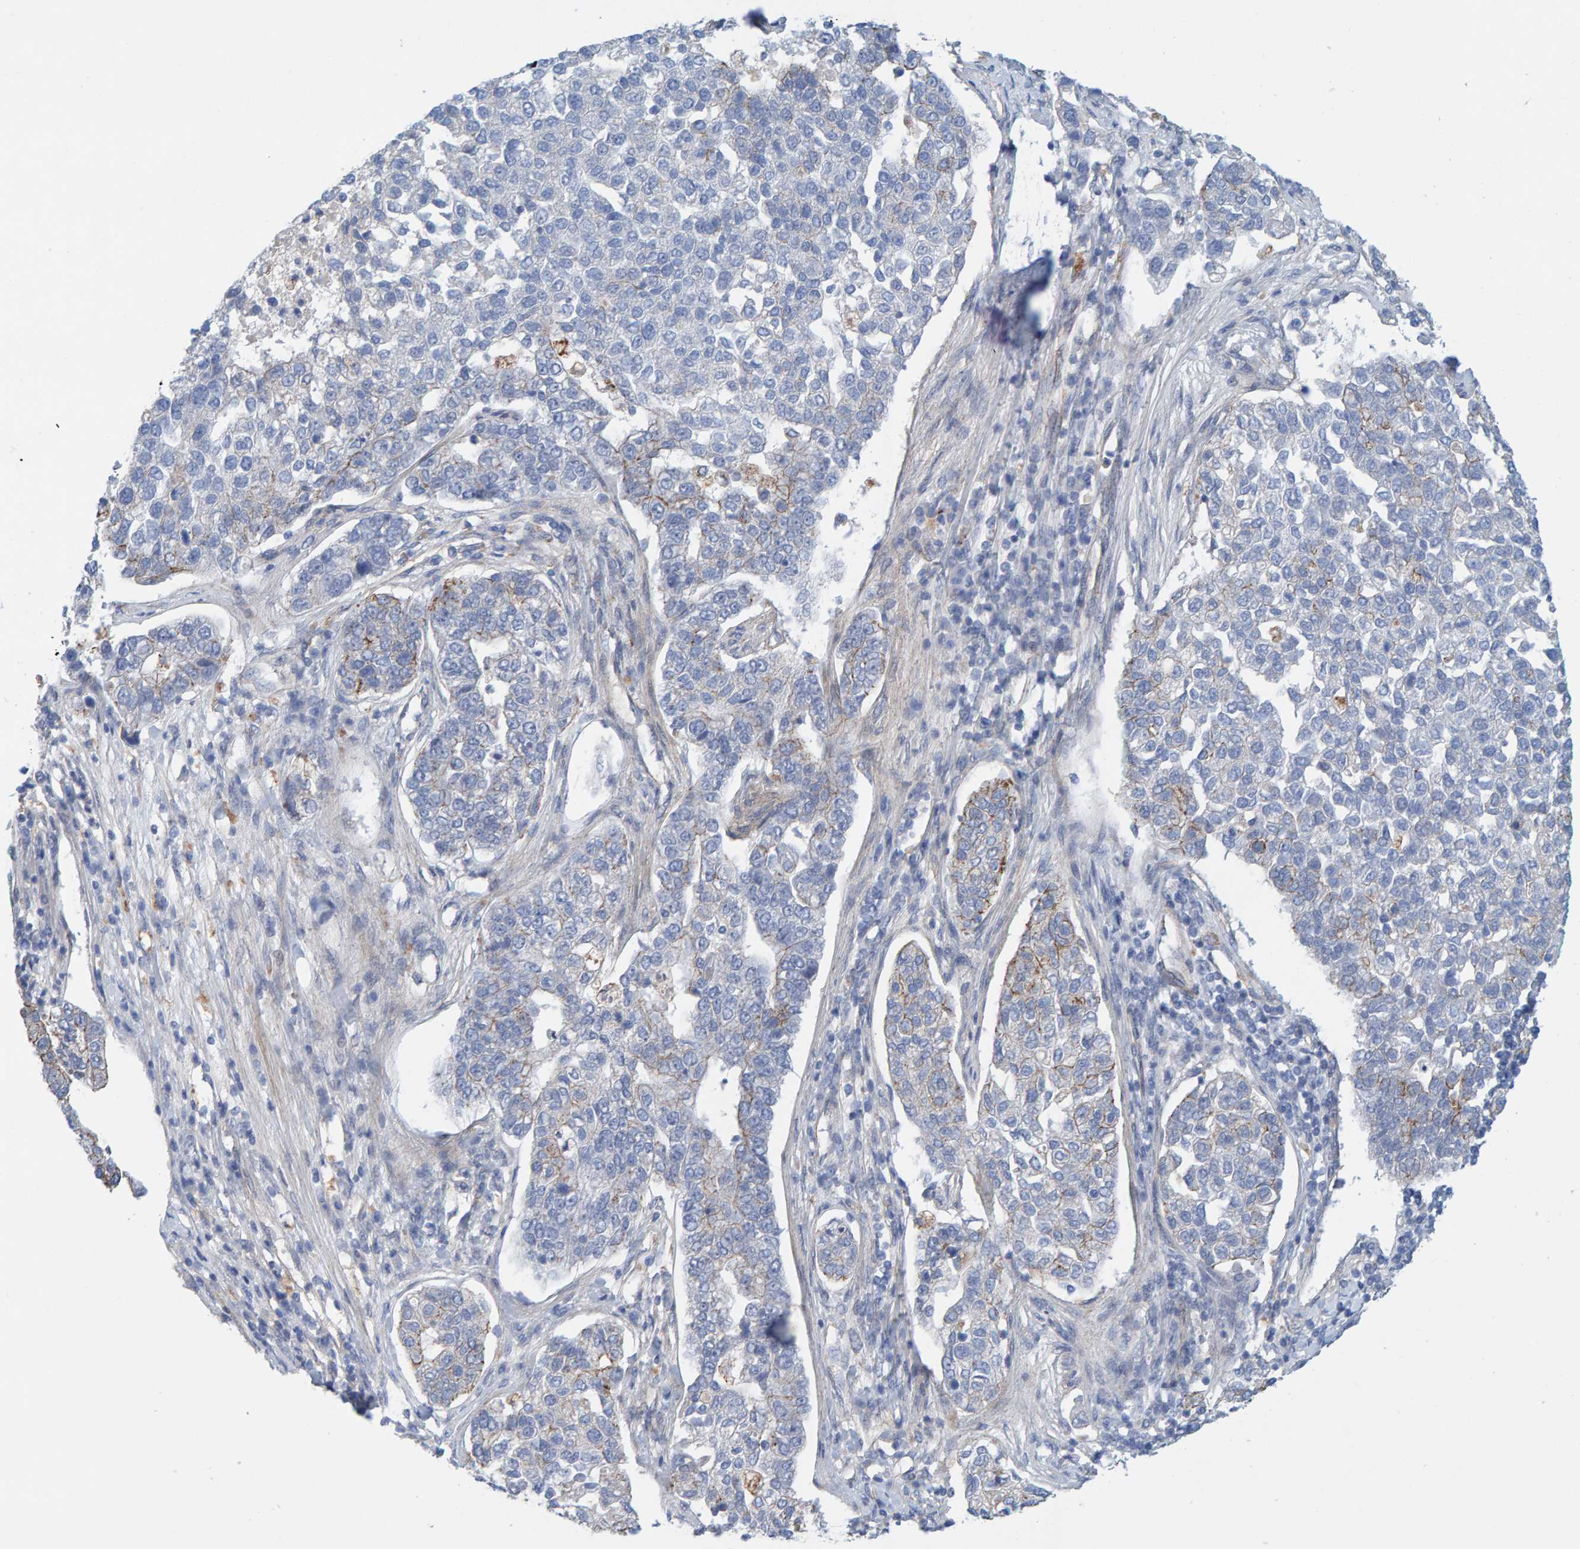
{"staining": {"intensity": "moderate", "quantity": "<25%", "location": "cytoplasmic/membranous"}, "tissue": "pancreatic cancer", "cell_type": "Tumor cells", "image_type": "cancer", "snomed": [{"axis": "morphology", "description": "Adenocarcinoma, NOS"}, {"axis": "topography", "description": "Pancreas"}], "caption": "A low amount of moderate cytoplasmic/membranous staining is appreciated in approximately <25% of tumor cells in pancreatic cancer (adenocarcinoma) tissue.", "gene": "KRBA2", "patient": {"sex": "female", "age": 61}}